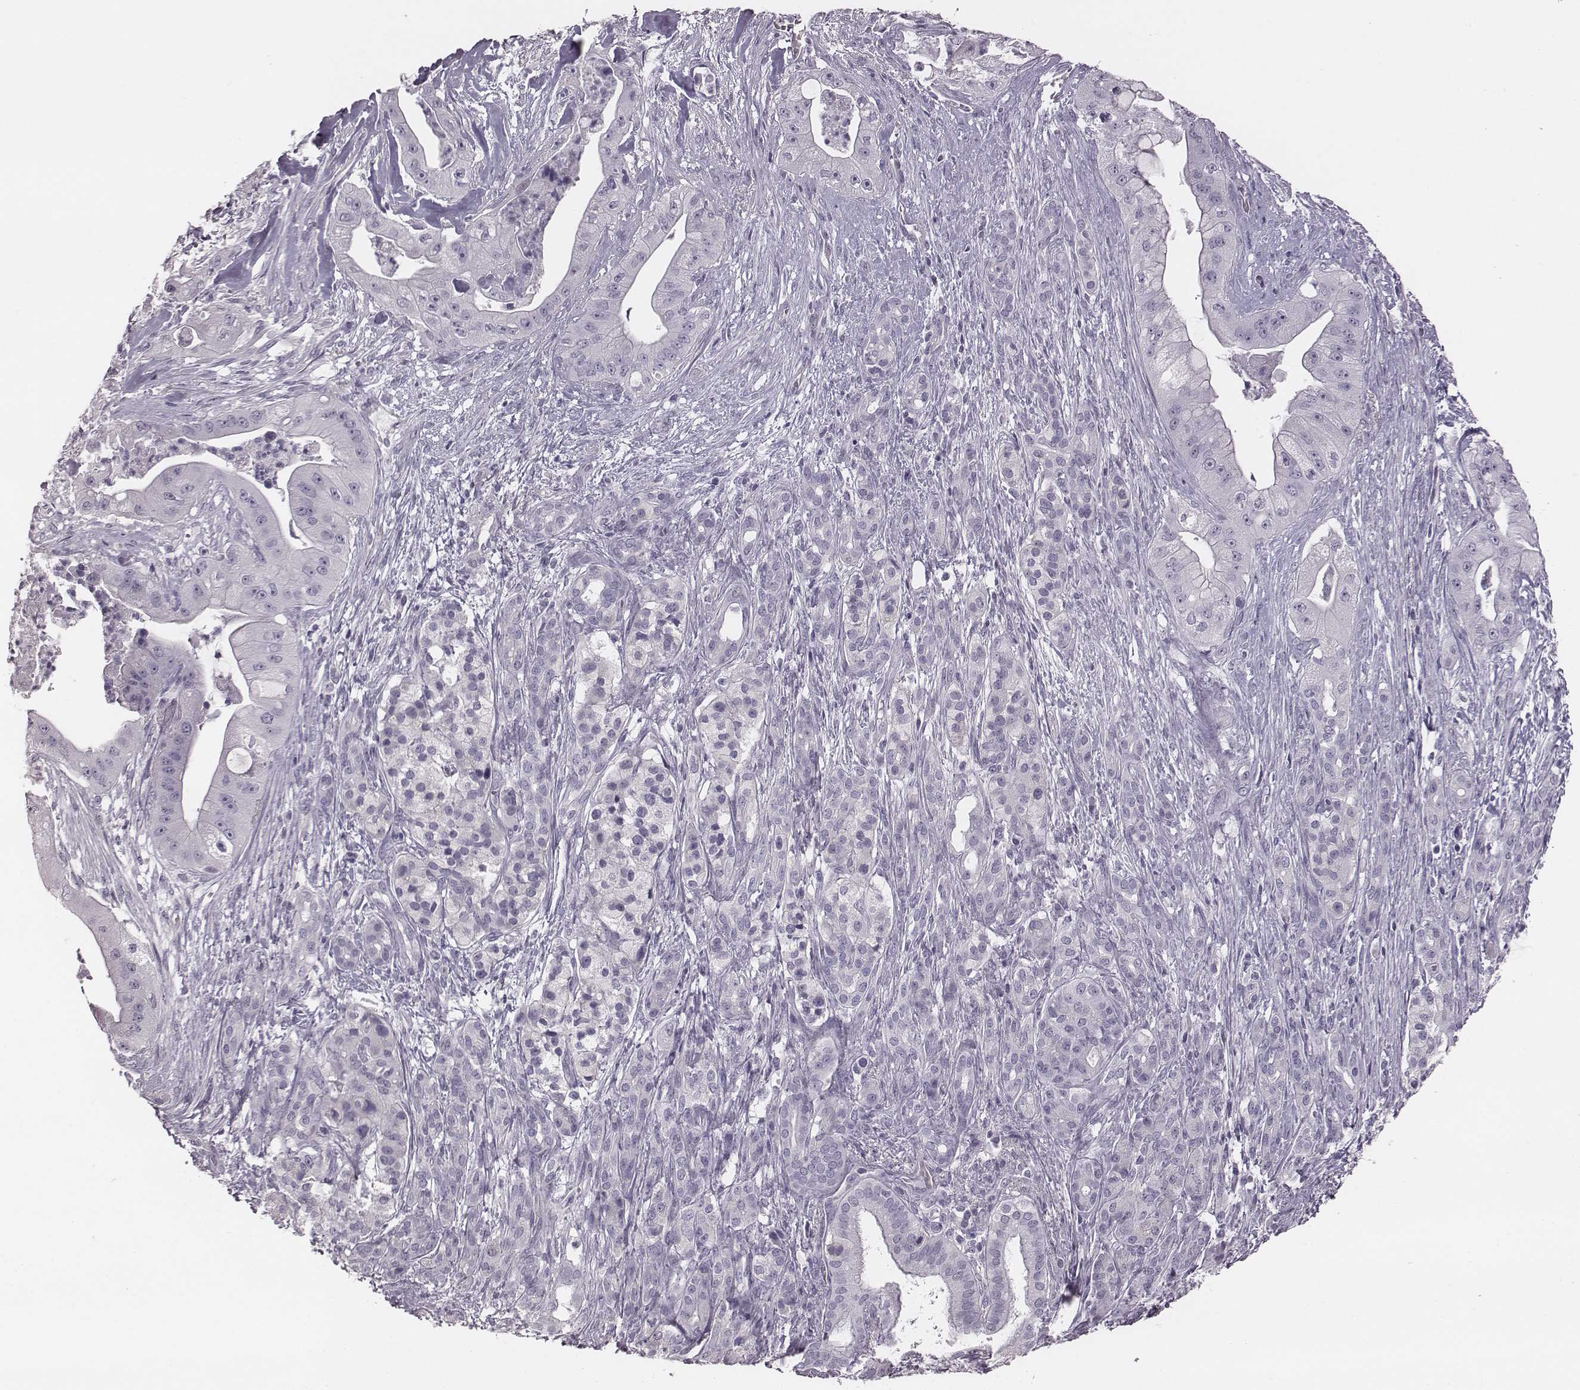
{"staining": {"intensity": "negative", "quantity": "none", "location": "none"}, "tissue": "pancreatic cancer", "cell_type": "Tumor cells", "image_type": "cancer", "snomed": [{"axis": "morphology", "description": "Normal tissue, NOS"}, {"axis": "morphology", "description": "Inflammation, NOS"}, {"axis": "morphology", "description": "Adenocarcinoma, NOS"}, {"axis": "topography", "description": "Pancreas"}], "caption": "The image demonstrates no significant staining in tumor cells of adenocarcinoma (pancreatic).", "gene": "PDE8B", "patient": {"sex": "male", "age": 57}}